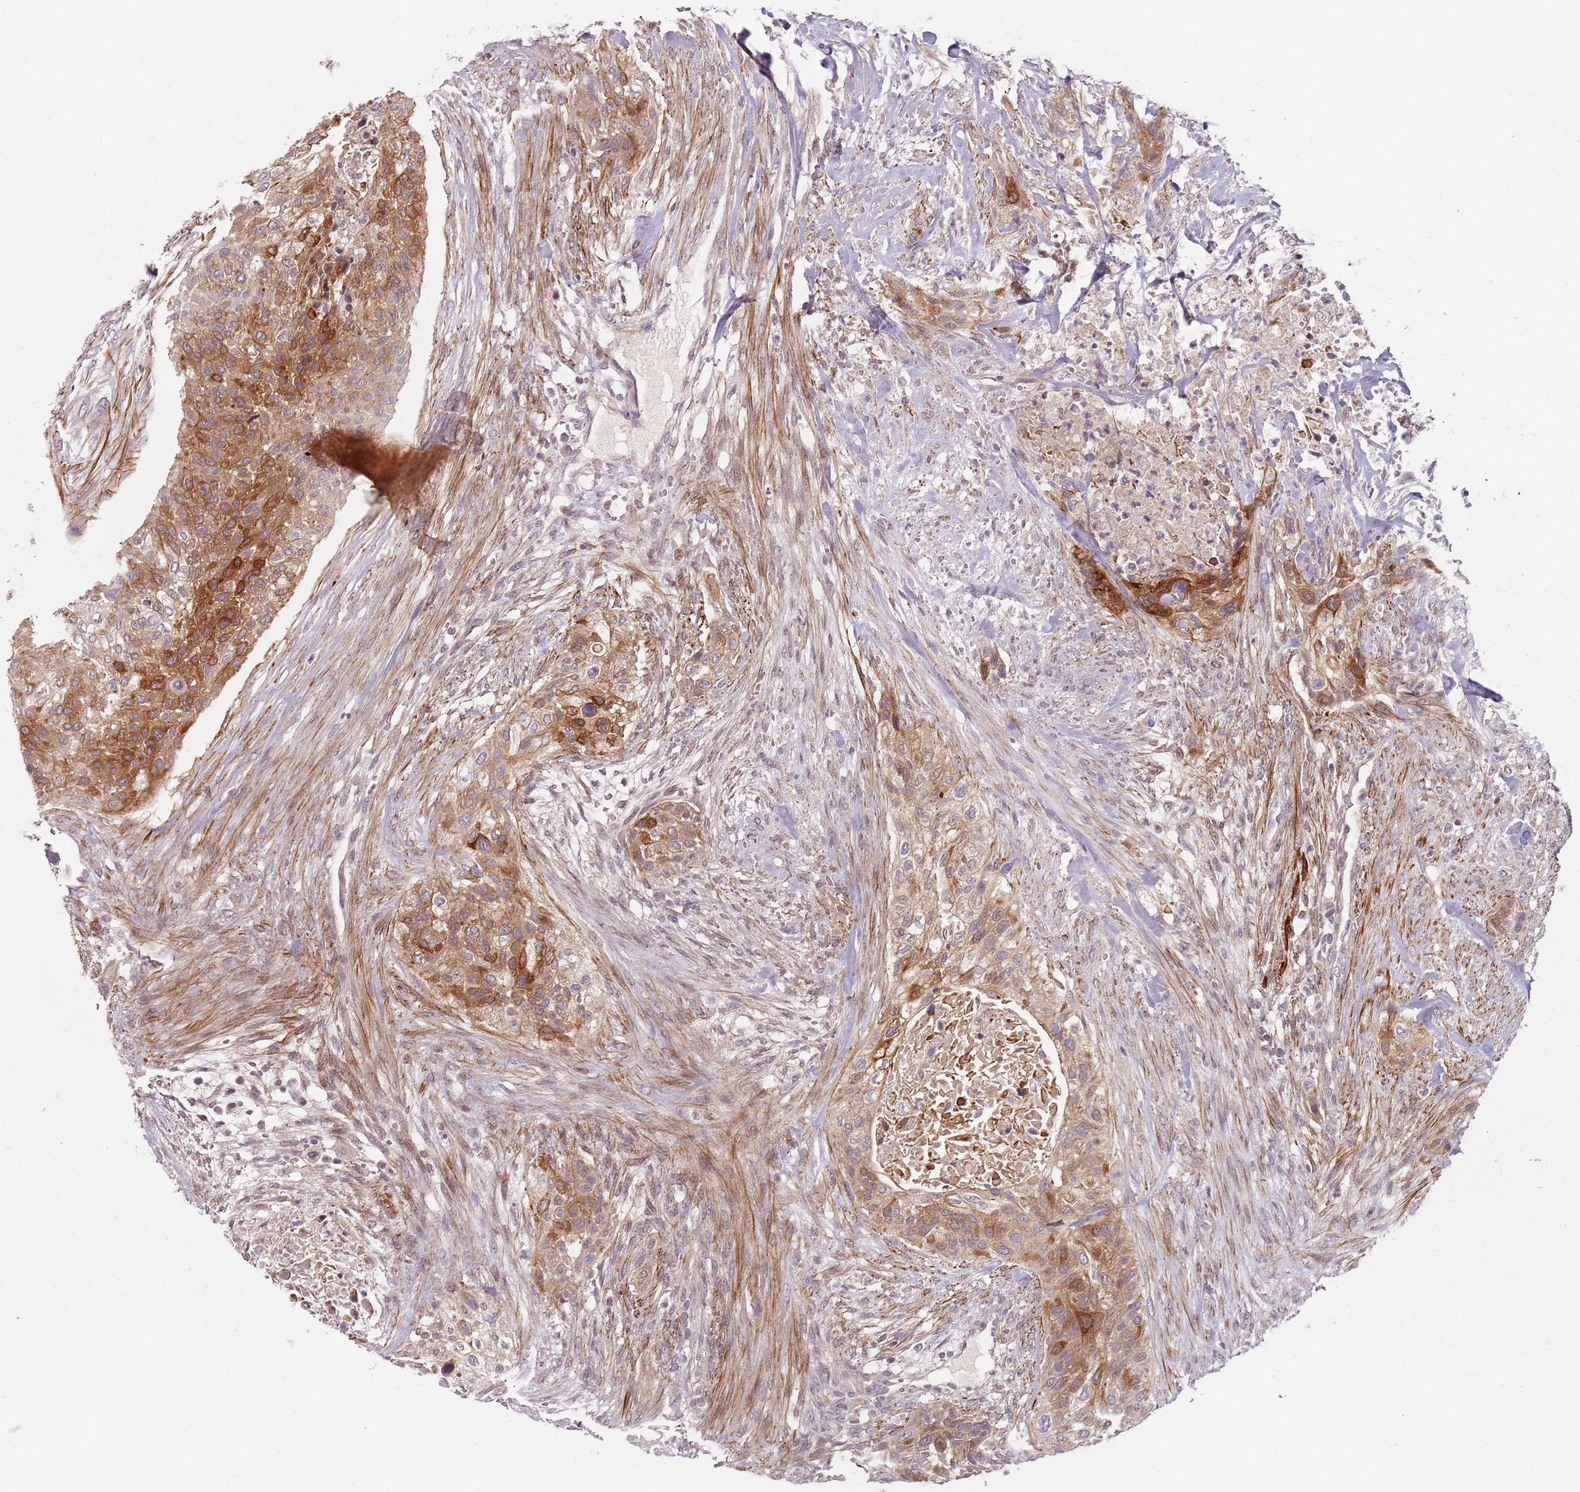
{"staining": {"intensity": "strong", "quantity": "25%-75%", "location": "cytoplasmic/membranous"}, "tissue": "urothelial cancer", "cell_type": "Tumor cells", "image_type": "cancer", "snomed": [{"axis": "morphology", "description": "Urothelial carcinoma, High grade"}, {"axis": "topography", "description": "Urinary bladder"}], "caption": "Brown immunohistochemical staining in urothelial cancer demonstrates strong cytoplasmic/membranous expression in approximately 25%-75% of tumor cells.", "gene": "RPS6KA2", "patient": {"sex": "male", "age": 35}}